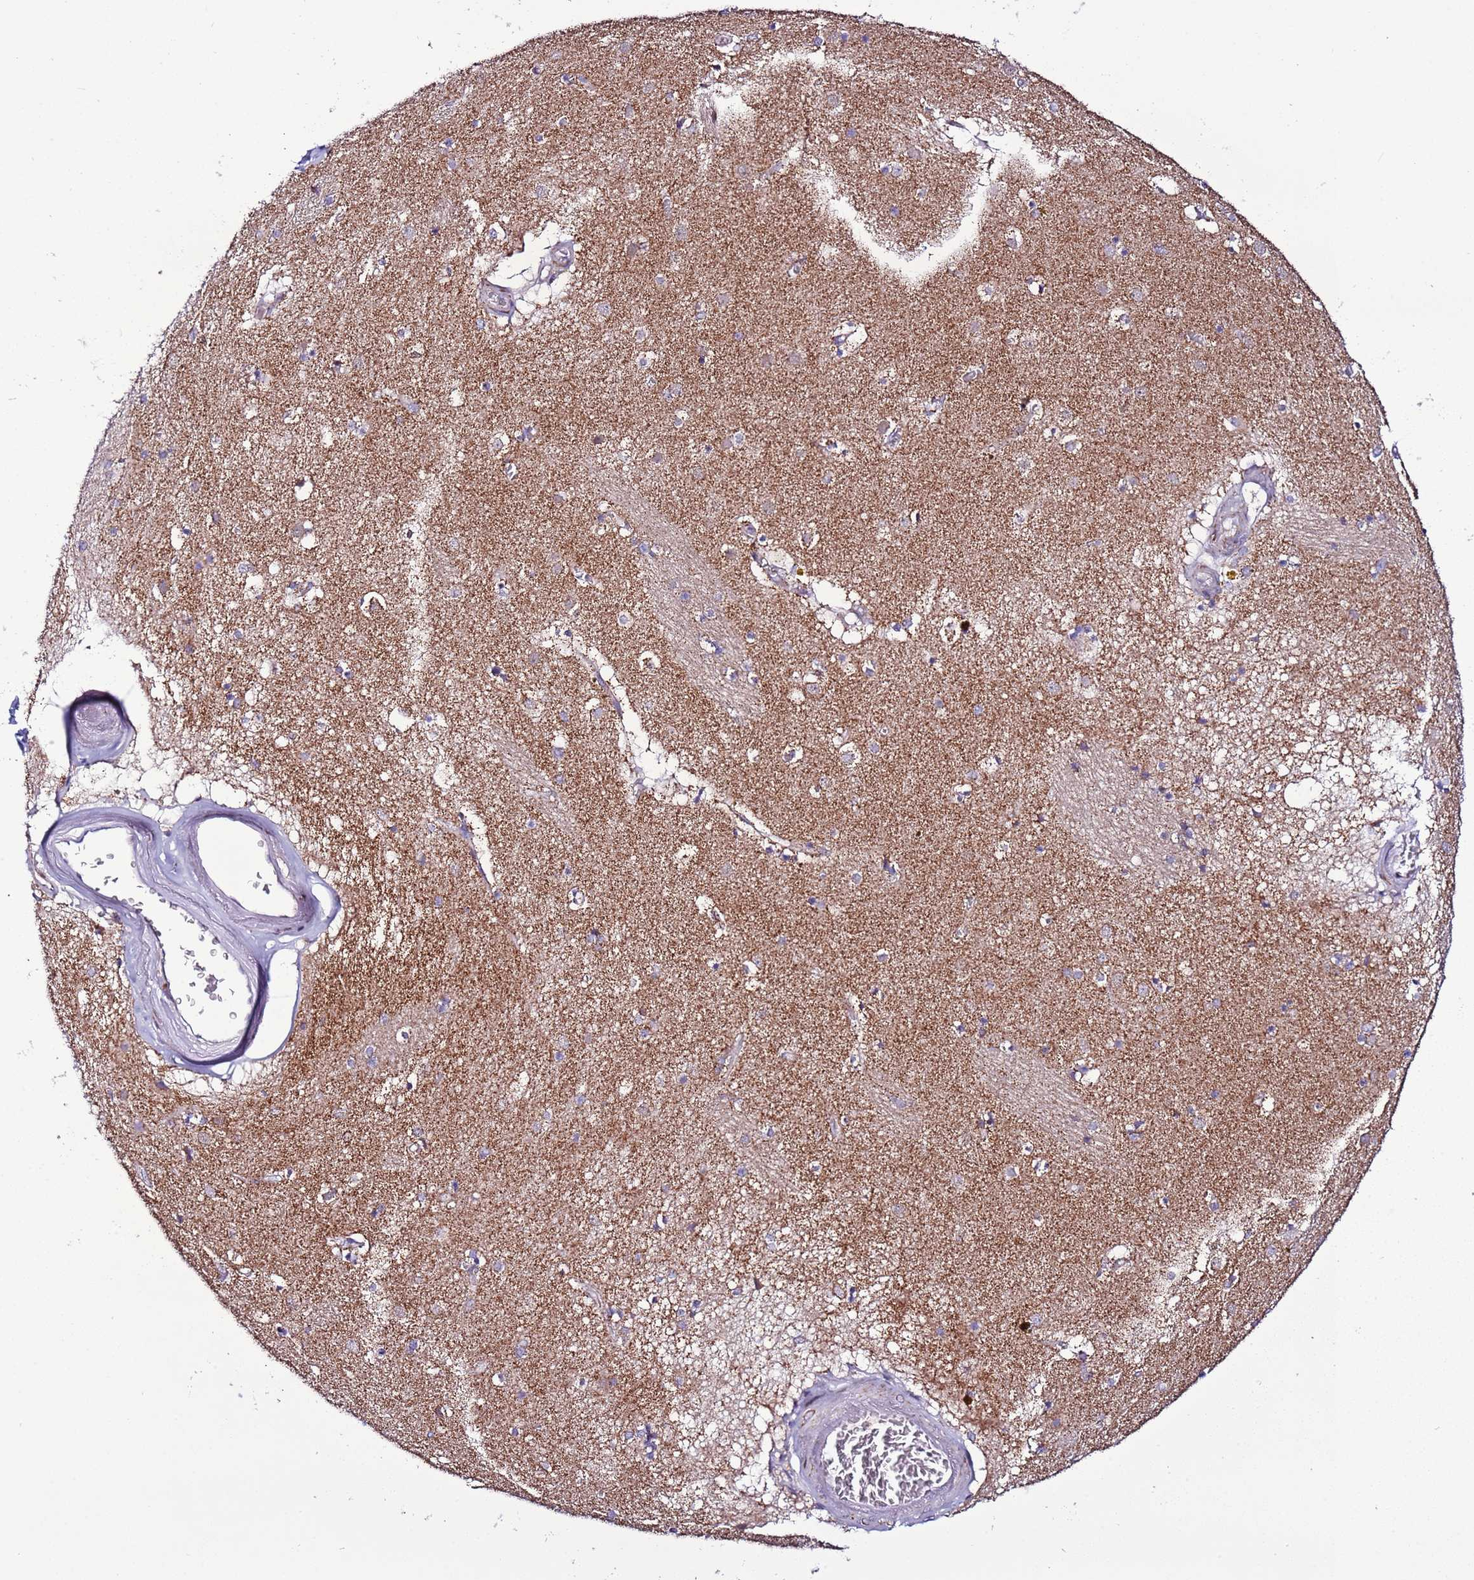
{"staining": {"intensity": "weak", "quantity": "25%-75%", "location": "cytoplasmic/membranous"}, "tissue": "caudate", "cell_type": "Glial cells", "image_type": "normal", "snomed": [{"axis": "morphology", "description": "Normal tissue, NOS"}, {"axis": "topography", "description": "Lateral ventricle wall"}], "caption": "IHC (DAB (3,3'-diaminobenzidine)) staining of unremarkable caudate shows weak cytoplasmic/membranous protein positivity in approximately 25%-75% of glial cells.", "gene": "UEVLD", "patient": {"sex": "male", "age": 70}}